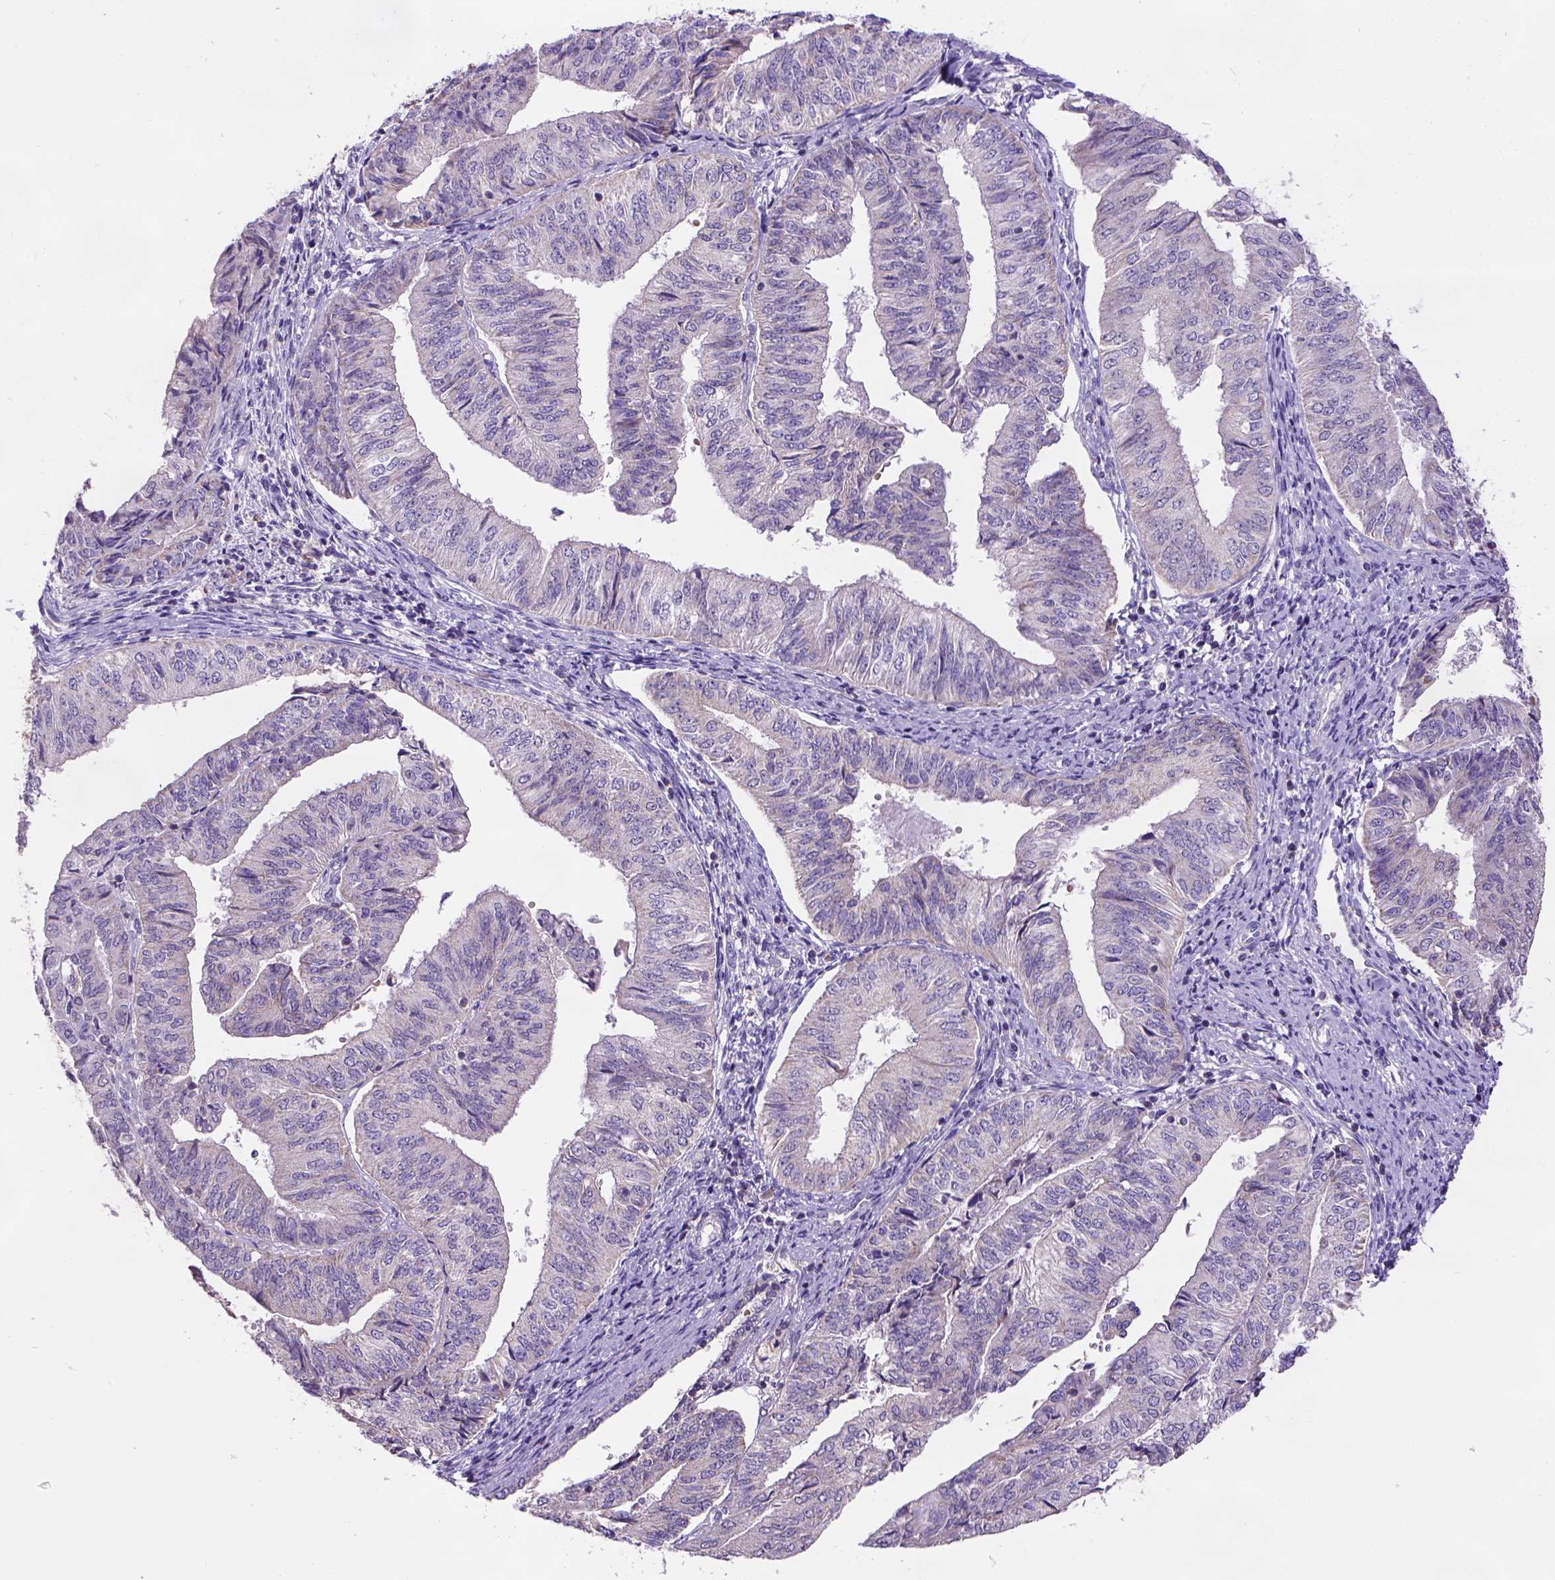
{"staining": {"intensity": "negative", "quantity": "none", "location": "none"}, "tissue": "endometrial cancer", "cell_type": "Tumor cells", "image_type": "cancer", "snomed": [{"axis": "morphology", "description": "Adenocarcinoma, NOS"}, {"axis": "topography", "description": "Endometrium"}], "caption": "IHC of endometrial adenocarcinoma demonstrates no positivity in tumor cells.", "gene": "L2HGDH", "patient": {"sex": "female", "age": 58}}